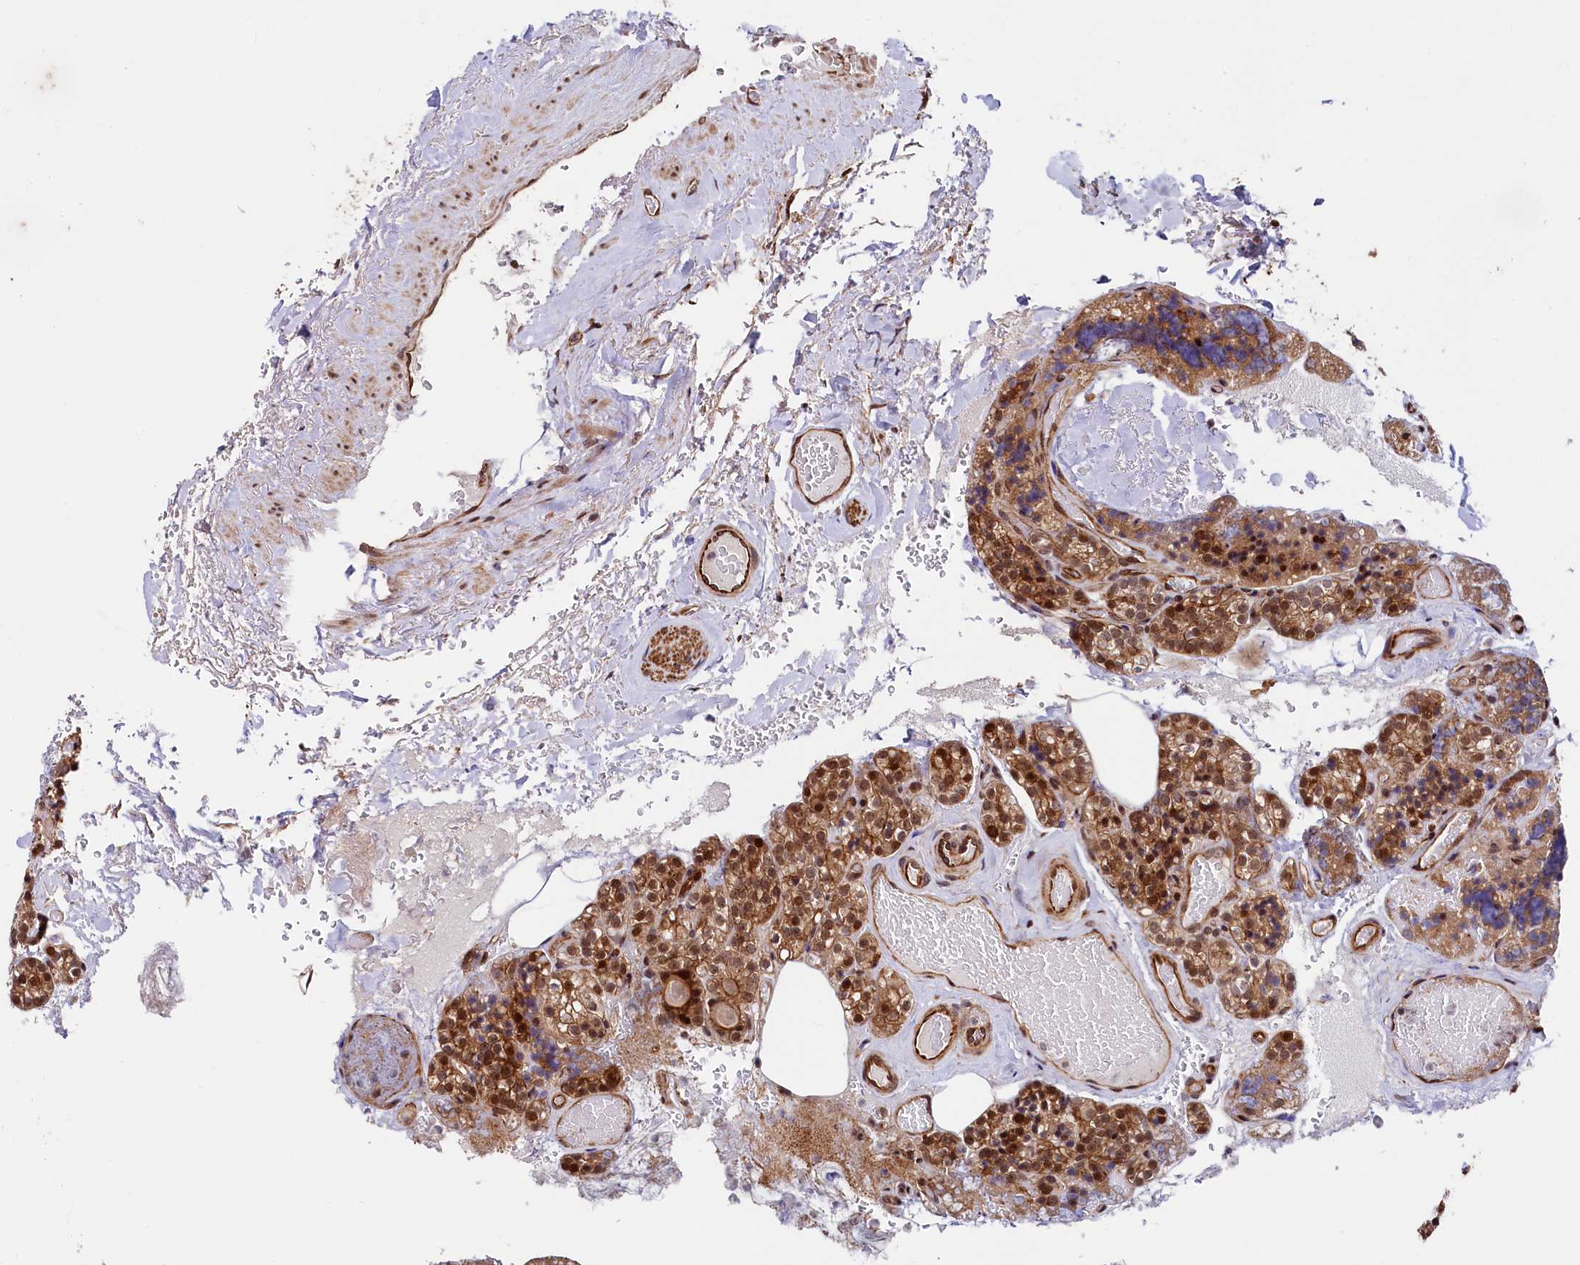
{"staining": {"intensity": "moderate", "quantity": ">75%", "location": "cytoplasmic/membranous,nuclear"}, "tissue": "parathyroid gland", "cell_type": "Glandular cells", "image_type": "normal", "snomed": [{"axis": "morphology", "description": "Normal tissue, NOS"}, {"axis": "topography", "description": "Parathyroid gland"}], "caption": "Immunohistochemical staining of unremarkable parathyroid gland shows medium levels of moderate cytoplasmic/membranous,nuclear staining in approximately >75% of glandular cells.", "gene": "LEO1", "patient": {"sex": "male", "age": 87}}